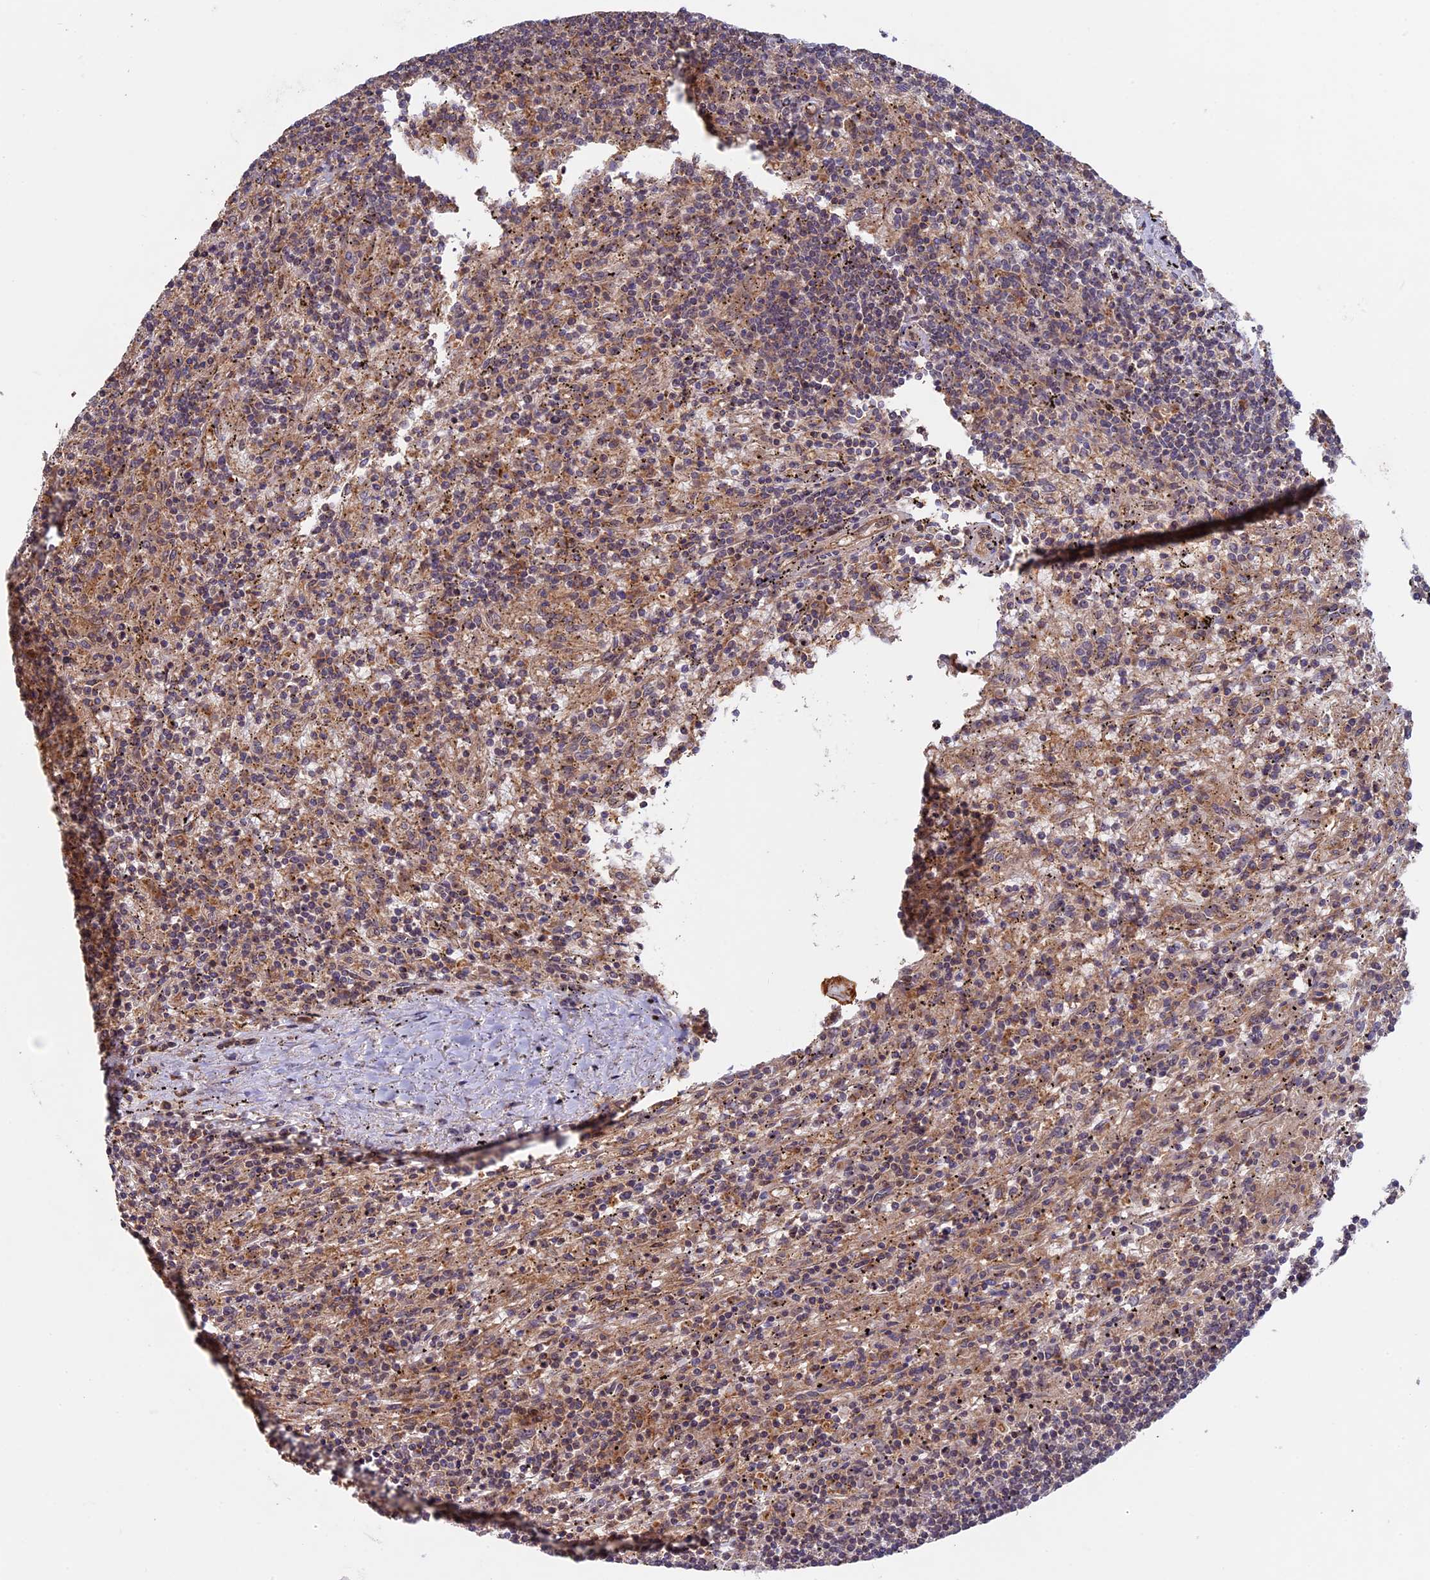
{"staining": {"intensity": "weak", "quantity": "<25%", "location": "cytoplasmic/membranous"}, "tissue": "lymphoma", "cell_type": "Tumor cells", "image_type": "cancer", "snomed": [{"axis": "morphology", "description": "Malignant lymphoma, non-Hodgkin's type, Low grade"}, {"axis": "topography", "description": "Spleen"}], "caption": "Immunohistochemistry histopathology image of neoplastic tissue: human malignant lymphoma, non-Hodgkin's type (low-grade) stained with DAB (3,3'-diaminobenzidine) shows no significant protein staining in tumor cells.", "gene": "FERMT1", "patient": {"sex": "male", "age": 76}}